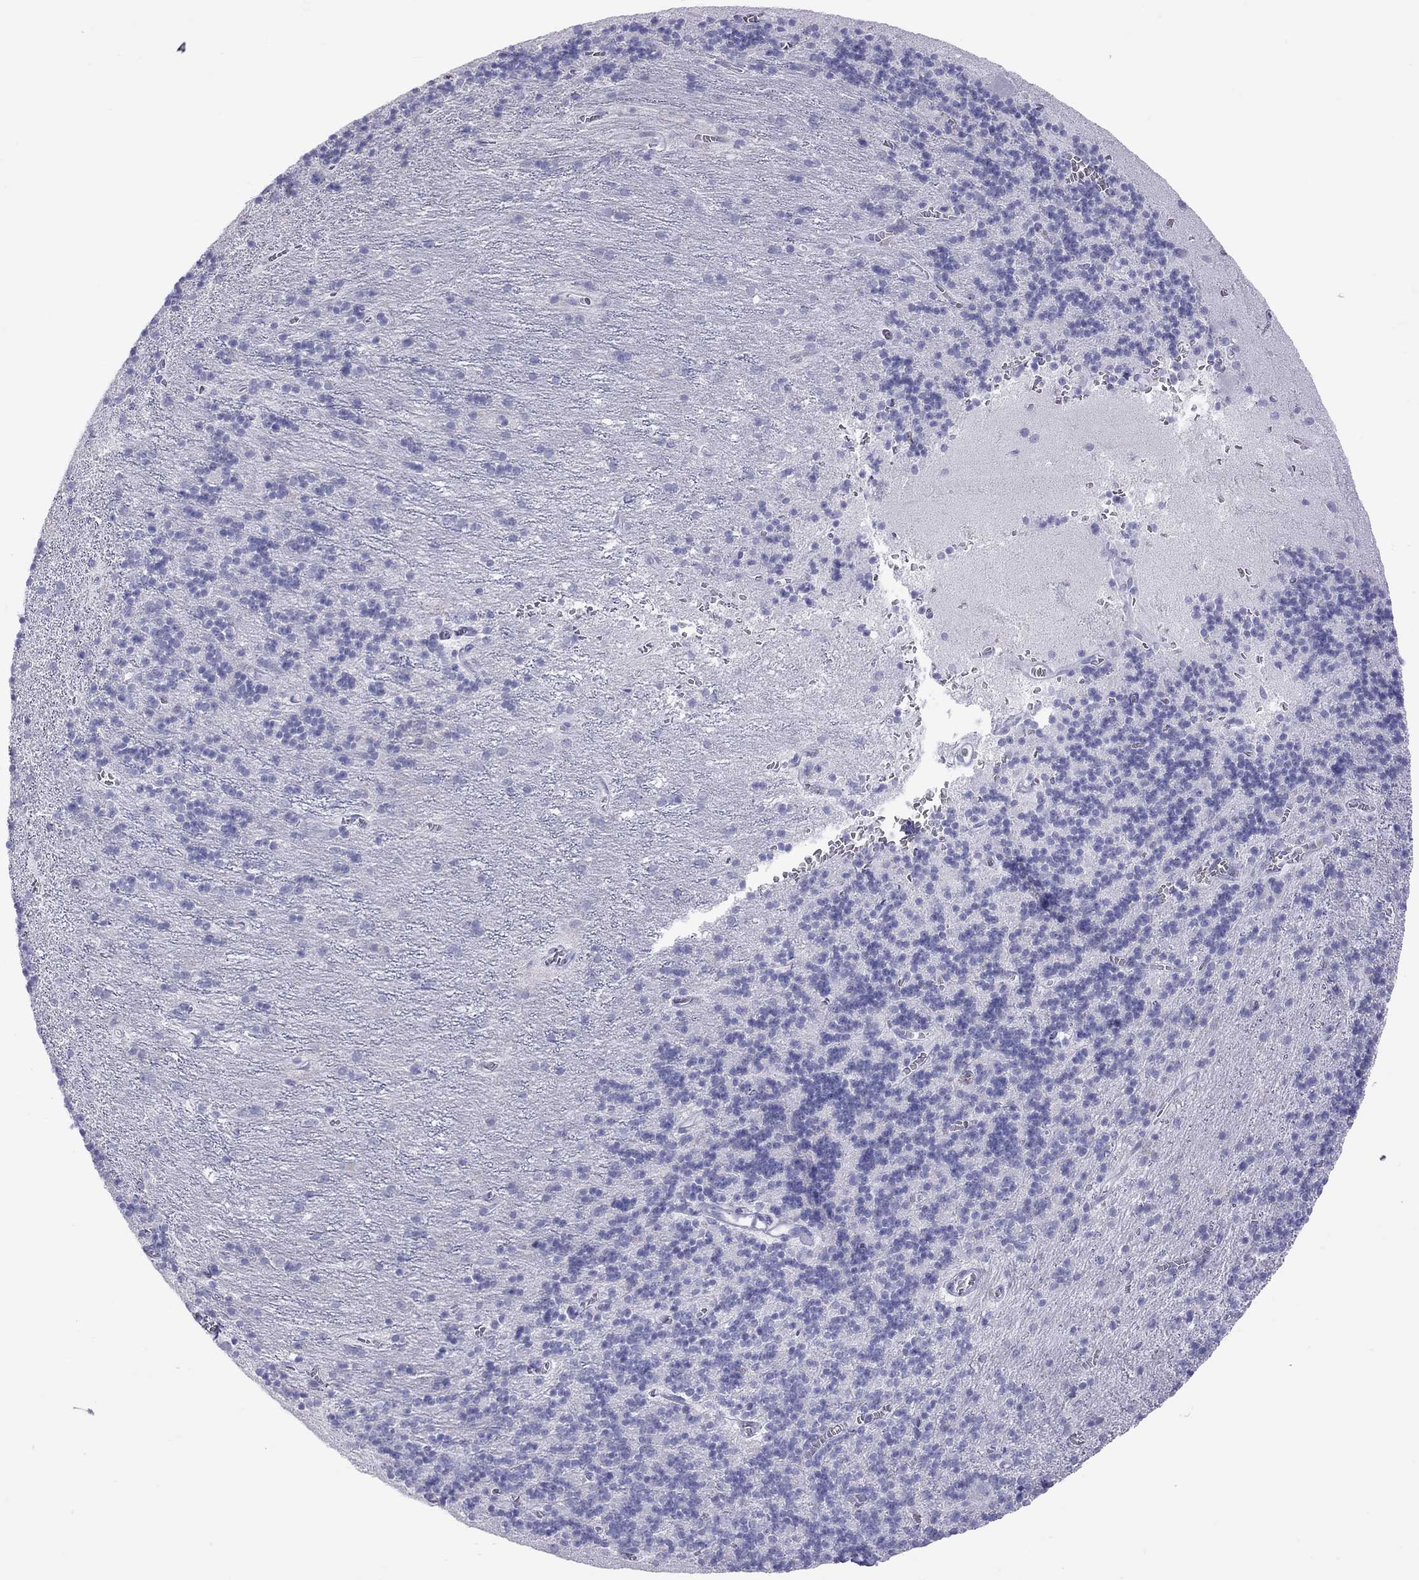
{"staining": {"intensity": "negative", "quantity": "none", "location": "none"}, "tissue": "cerebellum", "cell_type": "Cells in granular layer", "image_type": "normal", "snomed": [{"axis": "morphology", "description": "Normal tissue, NOS"}, {"axis": "topography", "description": "Cerebellum"}], "caption": "Immunohistochemistry (IHC) photomicrograph of normal cerebellum: human cerebellum stained with DAB (3,3'-diaminobenzidine) shows no significant protein expression in cells in granular layer.", "gene": "STAG3", "patient": {"sex": "male", "age": 70}}